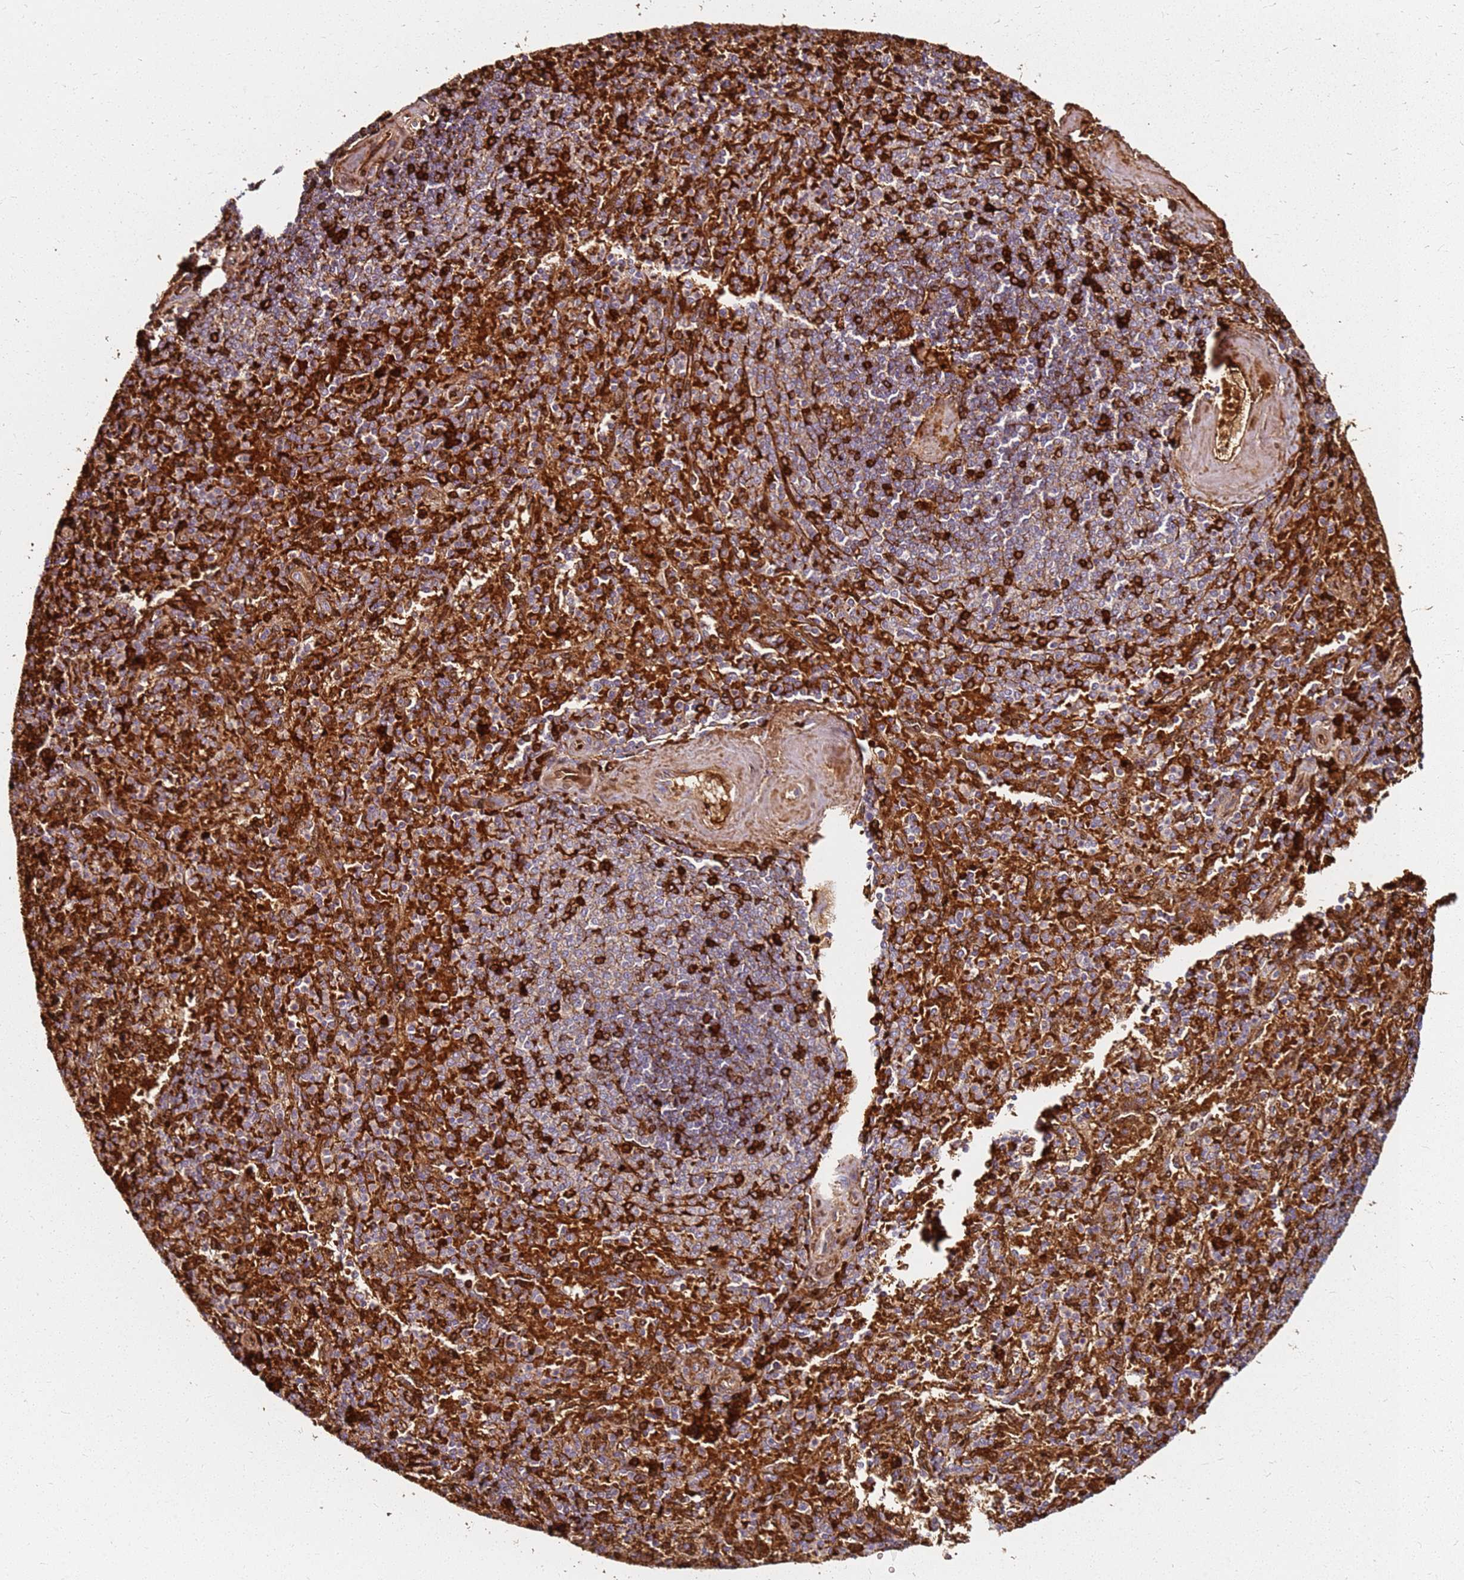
{"staining": {"intensity": "strong", "quantity": ">75%", "location": "cytoplasmic/membranous"}, "tissue": "spleen", "cell_type": "Cells in red pulp", "image_type": "normal", "snomed": [{"axis": "morphology", "description": "Normal tissue, NOS"}, {"axis": "topography", "description": "Spleen"}], "caption": "Immunohistochemistry (IHC) of normal human spleen displays high levels of strong cytoplasmic/membranous positivity in approximately >75% of cells in red pulp. Immunohistochemistry (IHC) stains the protein of interest in brown and the nuclei are stained blue.", "gene": "RNF11", "patient": {"sex": "male", "age": 82}}